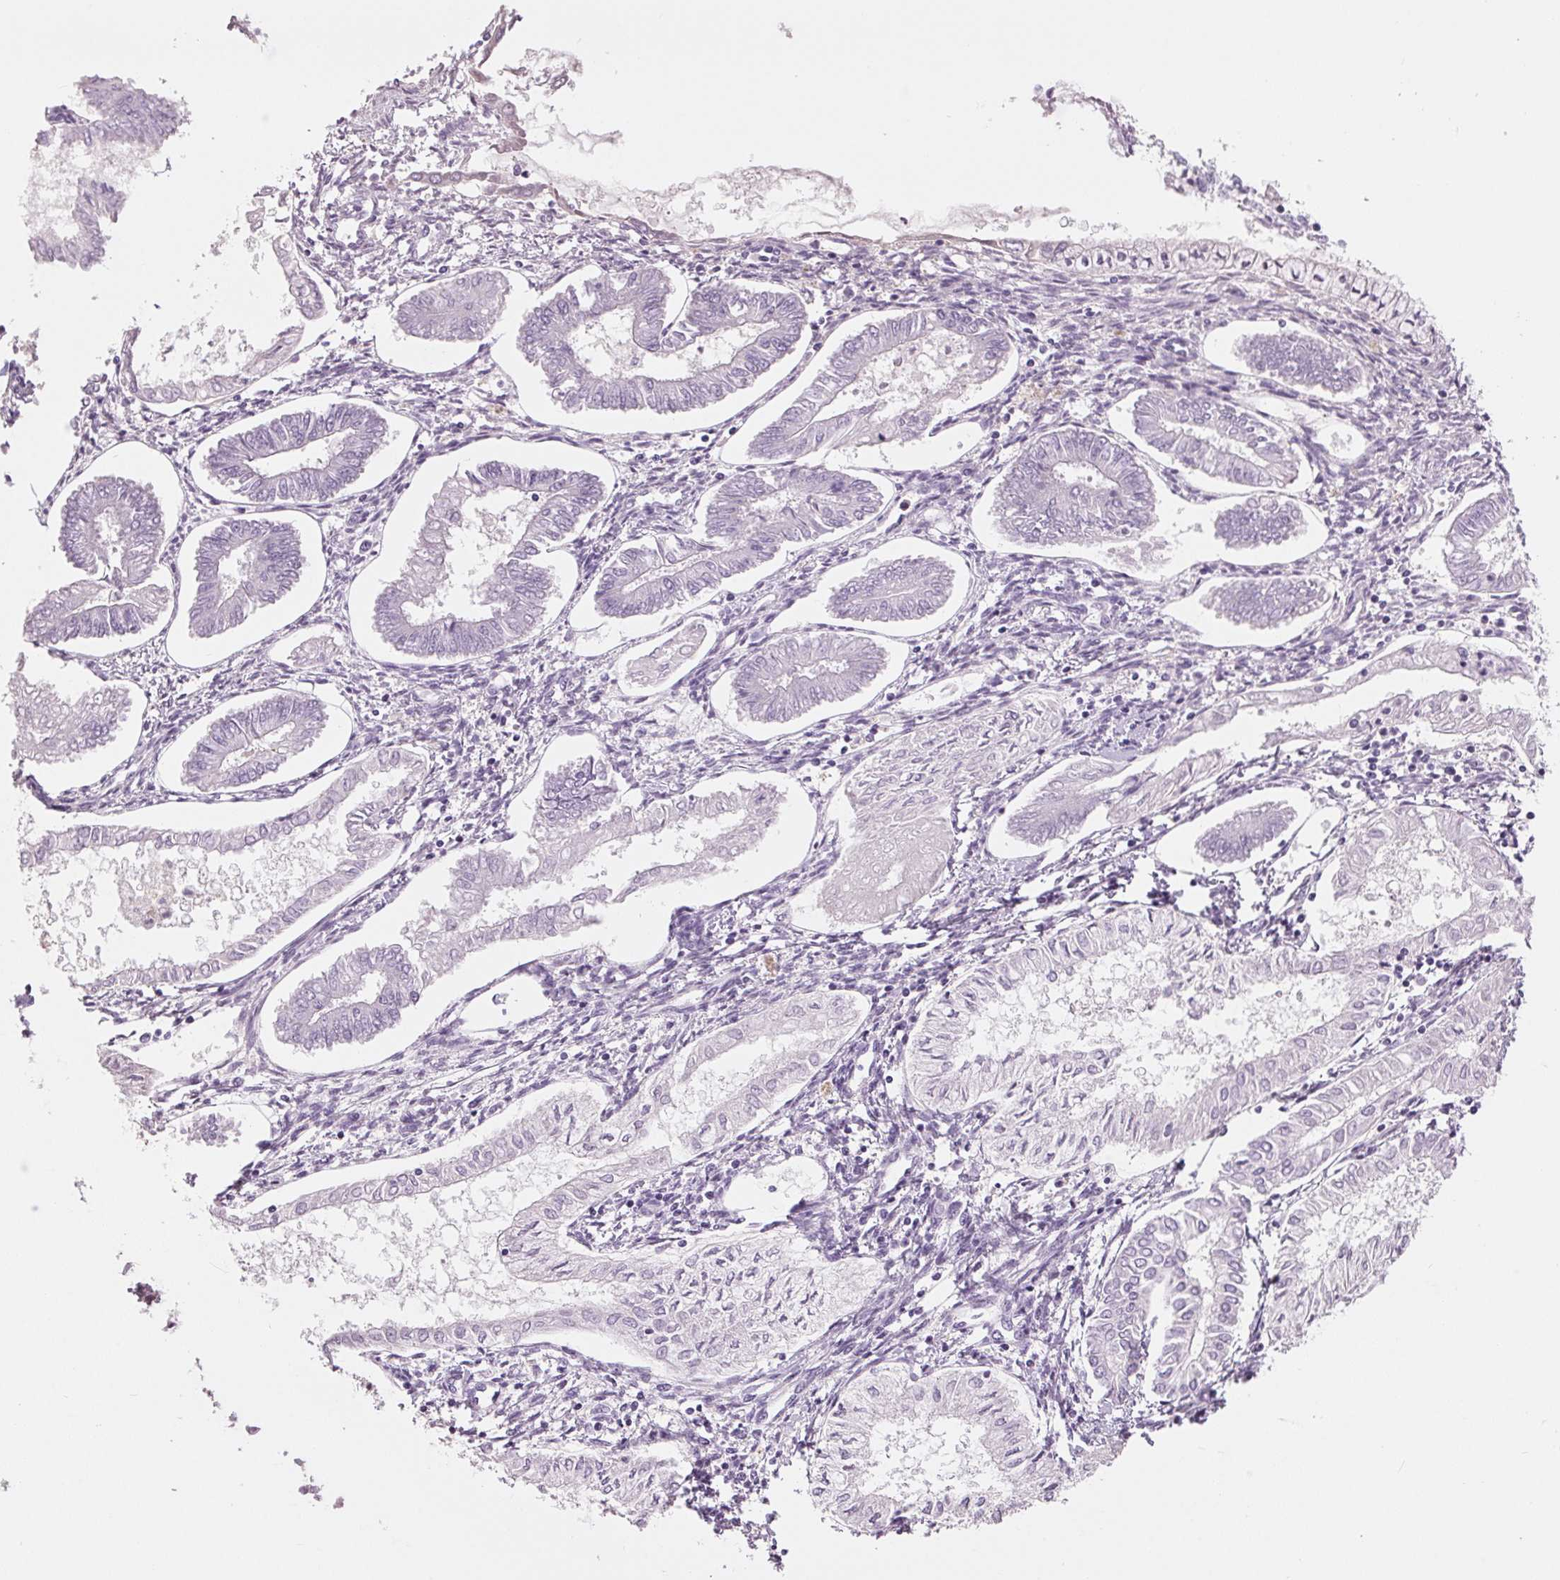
{"staining": {"intensity": "negative", "quantity": "none", "location": "none"}, "tissue": "endometrial cancer", "cell_type": "Tumor cells", "image_type": "cancer", "snomed": [{"axis": "morphology", "description": "Adenocarcinoma, NOS"}, {"axis": "topography", "description": "Endometrium"}], "caption": "This is an IHC micrograph of human adenocarcinoma (endometrial). There is no expression in tumor cells.", "gene": "MISP", "patient": {"sex": "female", "age": 68}}